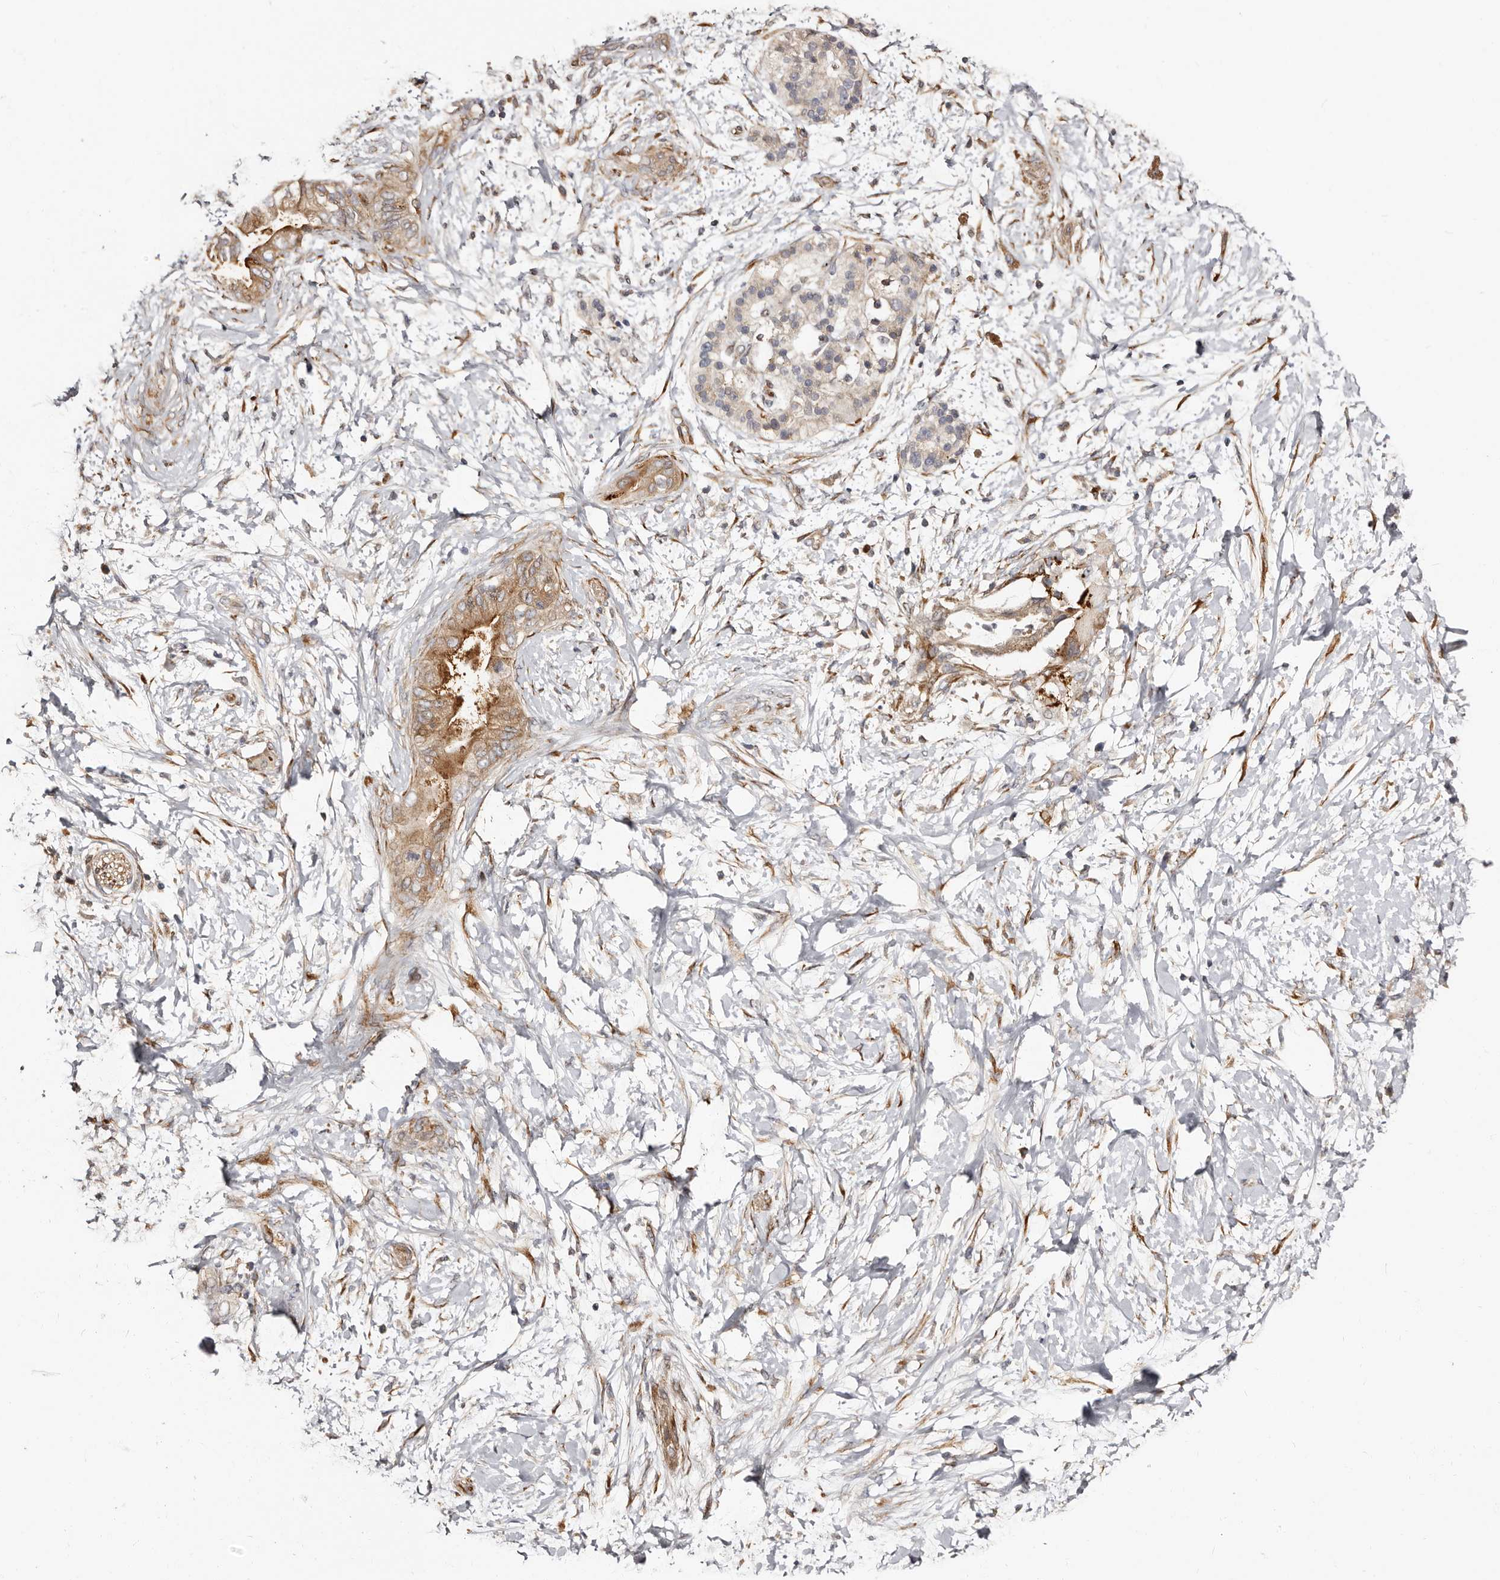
{"staining": {"intensity": "moderate", "quantity": ">75%", "location": "cytoplasmic/membranous"}, "tissue": "soft tissue", "cell_type": "Fibroblasts", "image_type": "normal", "snomed": [{"axis": "morphology", "description": "Normal tissue, NOS"}, {"axis": "morphology", "description": "Adenocarcinoma, NOS"}, {"axis": "topography", "description": "Duodenum"}, {"axis": "topography", "description": "Peripheral nerve tissue"}], "caption": "High-power microscopy captured an IHC photomicrograph of normal soft tissue, revealing moderate cytoplasmic/membranous positivity in approximately >75% of fibroblasts. The protein of interest is shown in brown color, while the nuclei are stained blue.", "gene": "TBC1D22B", "patient": {"sex": "female", "age": 60}}